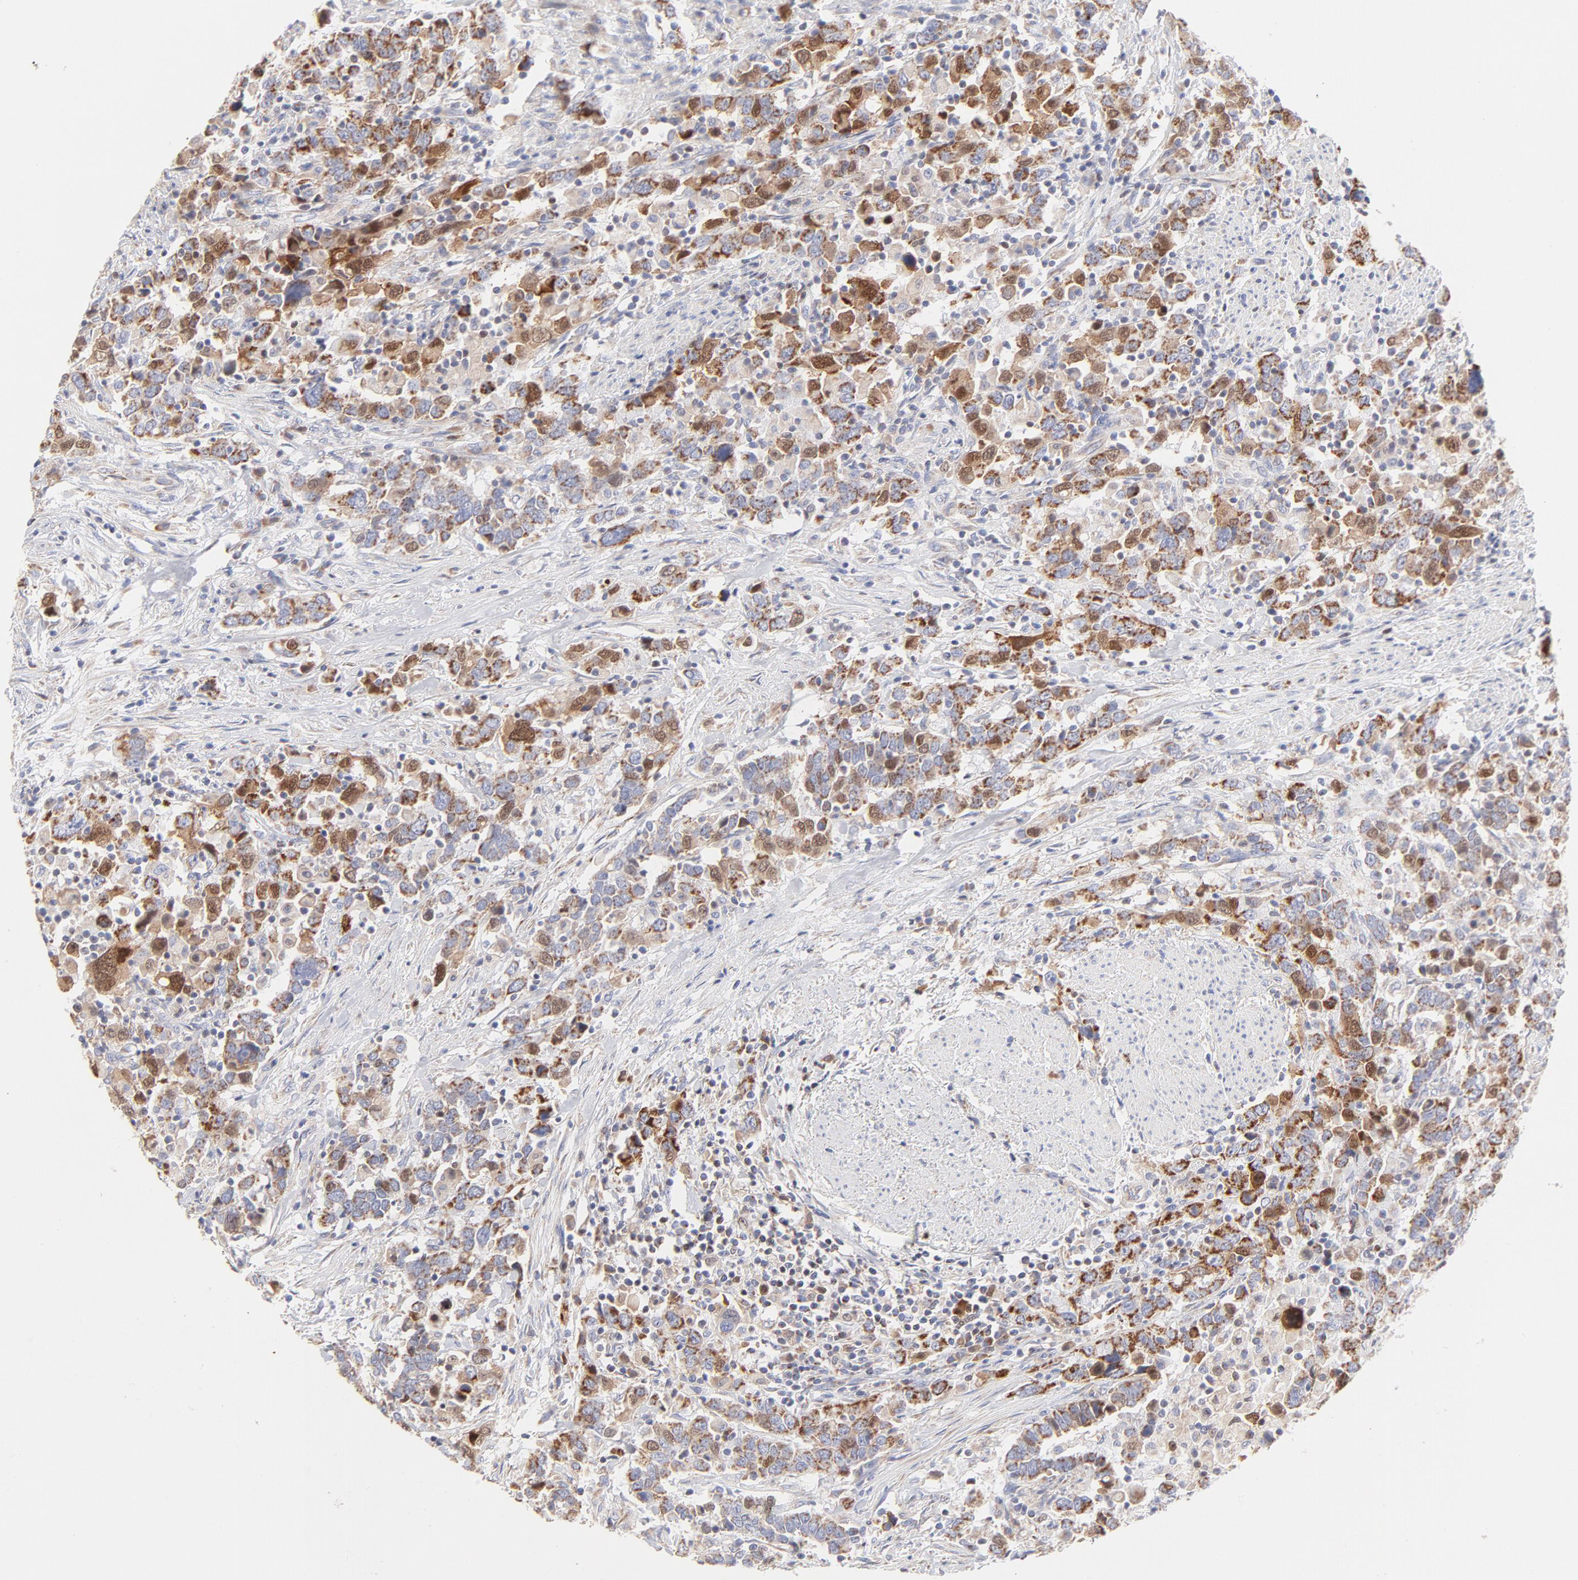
{"staining": {"intensity": "moderate", "quantity": "25%-75%", "location": "cytoplasmic/membranous"}, "tissue": "urothelial cancer", "cell_type": "Tumor cells", "image_type": "cancer", "snomed": [{"axis": "morphology", "description": "Urothelial carcinoma, High grade"}, {"axis": "topography", "description": "Urinary bladder"}], "caption": "Urothelial cancer was stained to show a protein in brown. There is medium levels of moderate cytoplasmic/membranous staining in about 25%-75% of tumor cells. Using DAB (brown) and hematoxylin (blue) stains, captured at high magnification using brightfield microscopy.", "gene": "TIMM8A", "patient": {"sex": "male", "age": 61}}